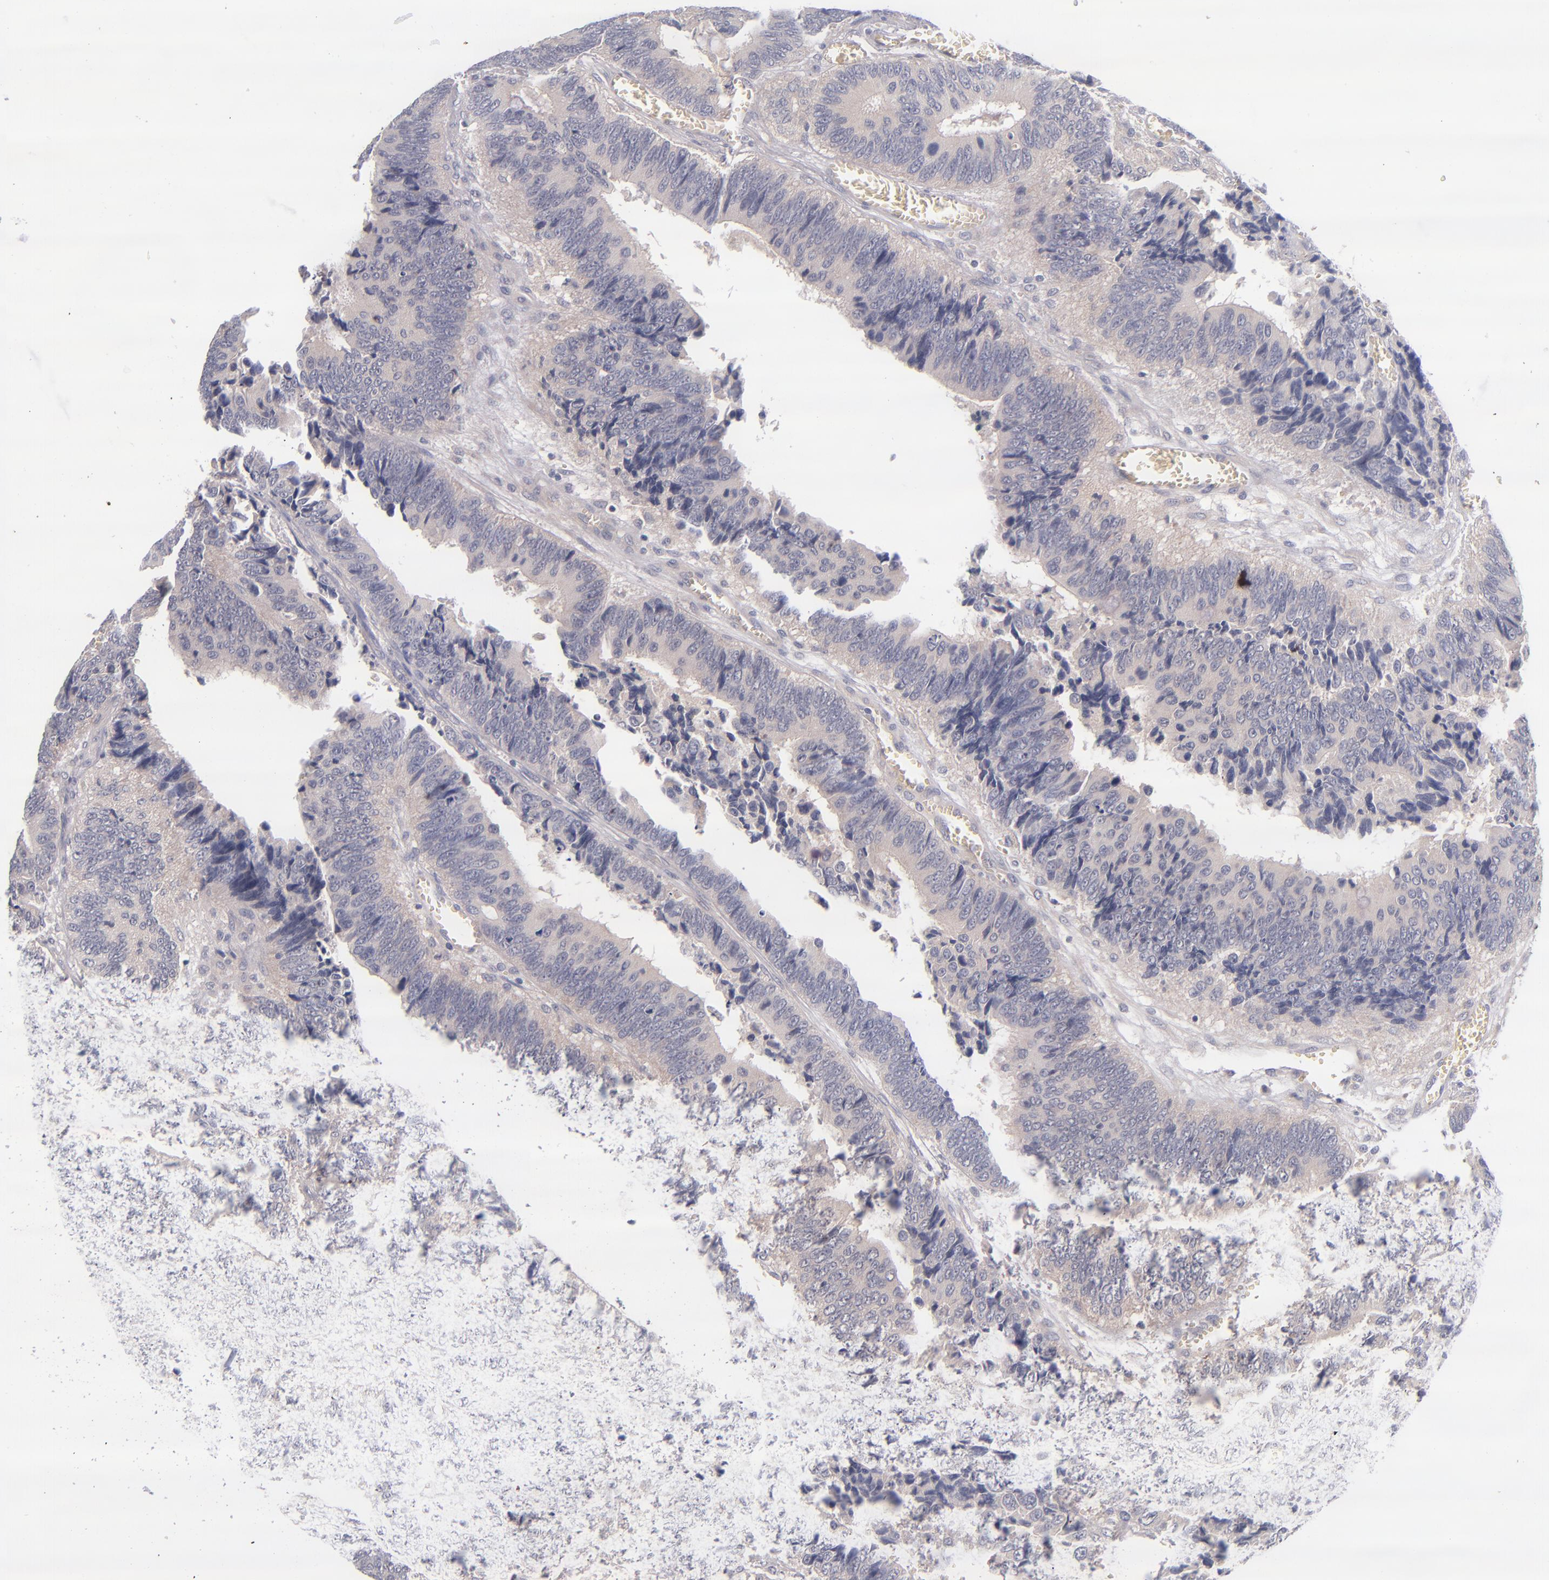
{"staining": {"intensity": "weak", "quantity": "25%-75%", "location": "cytoplasmic/membranous"}, "tissue": "colorectal cancer", "cell_type": "Tumor cells", "image_type": "cancer", "snomed": [{"axis": "morphology", "description": "Adenocarcinoma, NOS"}, {"axis": "topography", "description": "Colon"}], "caption": "Colorectal cancer (adenocarcinoma) tissue shows weak cytoplasmic/membranous staining in approximately 25%-75% of tumor cells, visualized by immunohistochemistry.", "gene": "TSC2", "patient": {"sex": "male", "age": 72}}